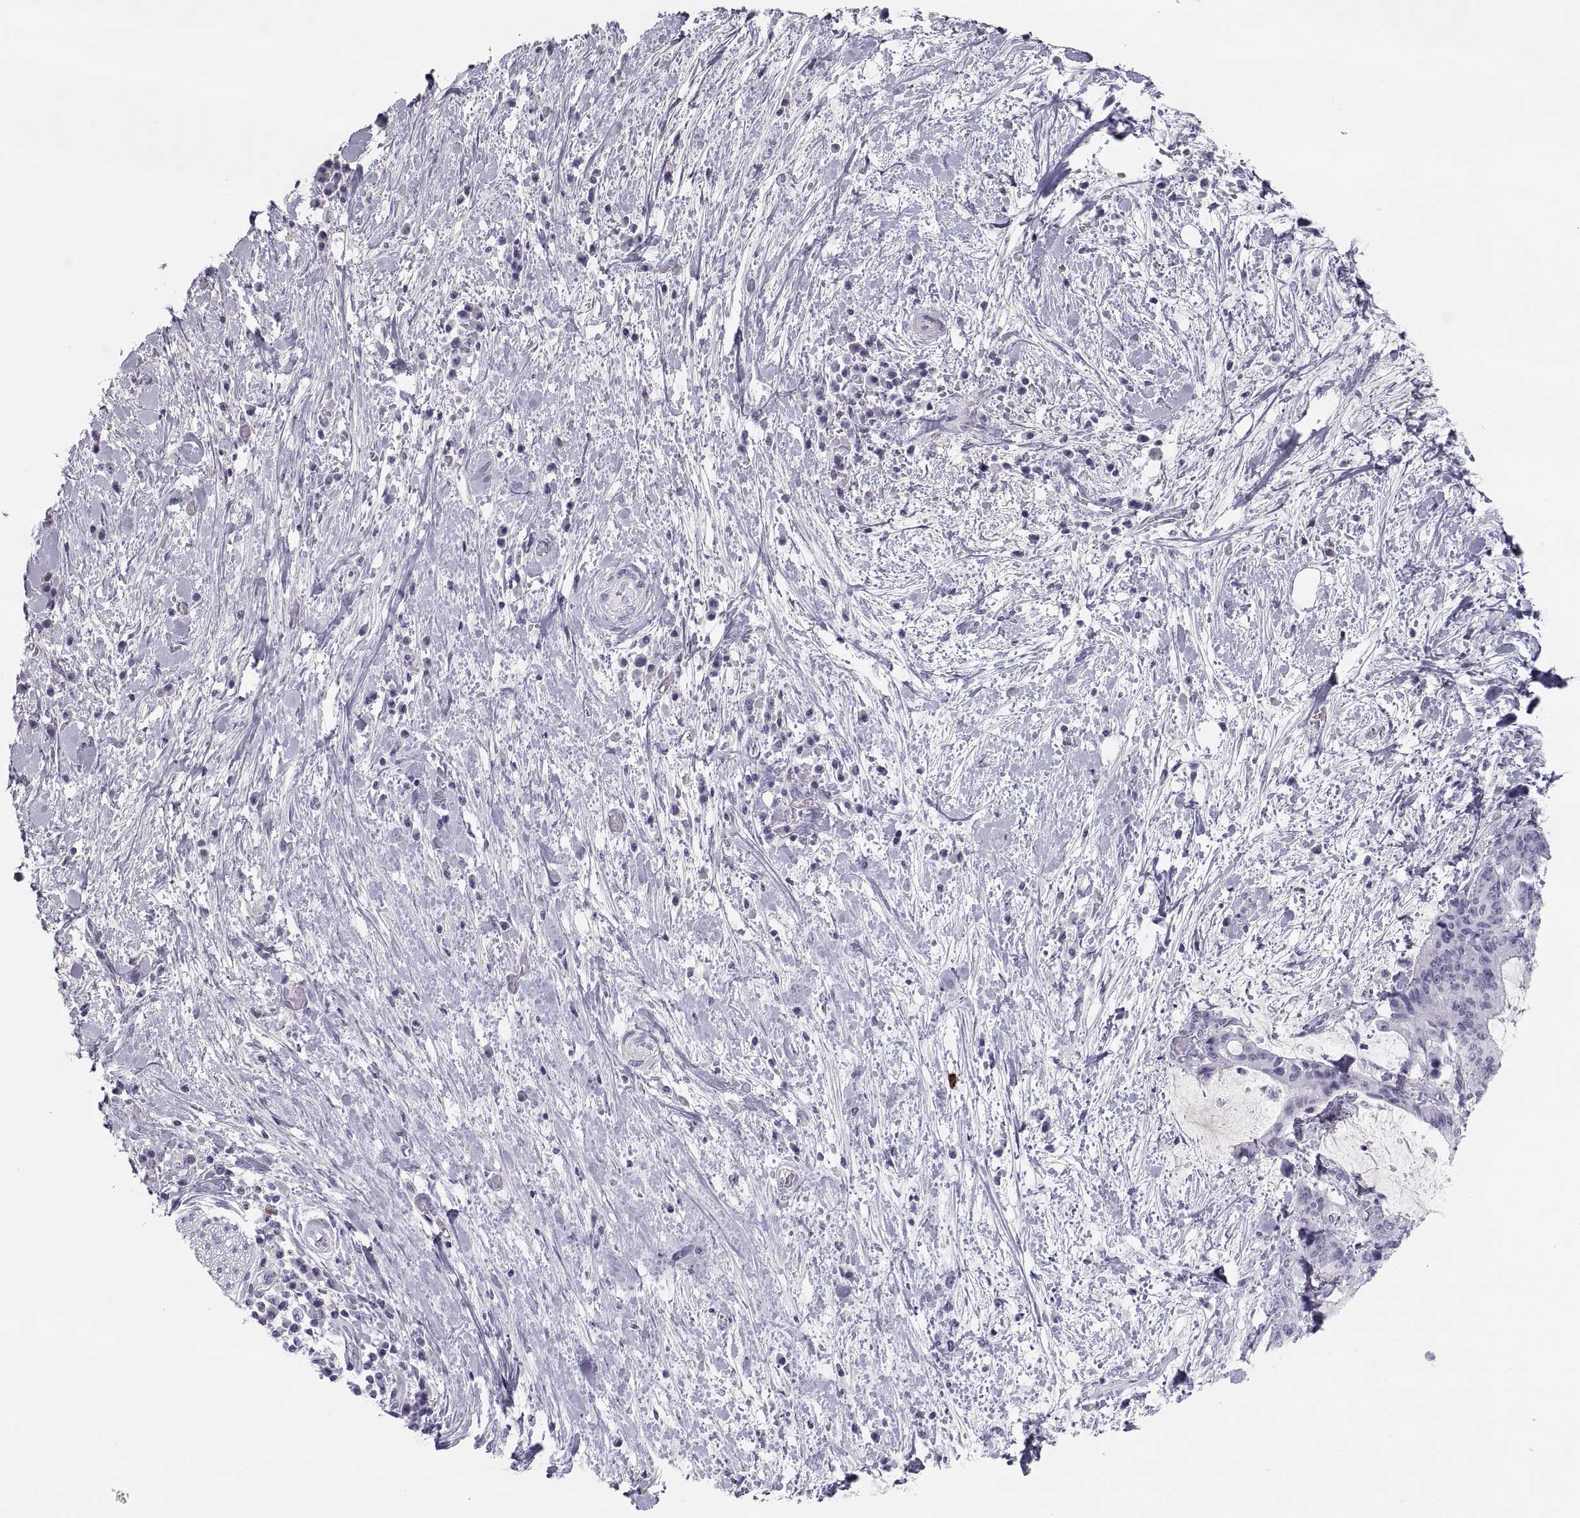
{"staining": {"intensity": "negative", "quantity": "none", "location": "none"}, "tissue": "liver cancer", "cell_type": "Tumor cells", "image_type": "cancer", "snomed": [{"axis": "morphology", "description": "Cholangiocarcinoma"}, {"axis": "topography", "description": "Liver"}], "caption": "Immunohistochemistry of human cholangiocarcinoma (liver) exhibits no expression in tumor cells.", "gene": "MAGEB2", "patient": {"sex": "female", "age": 73}}